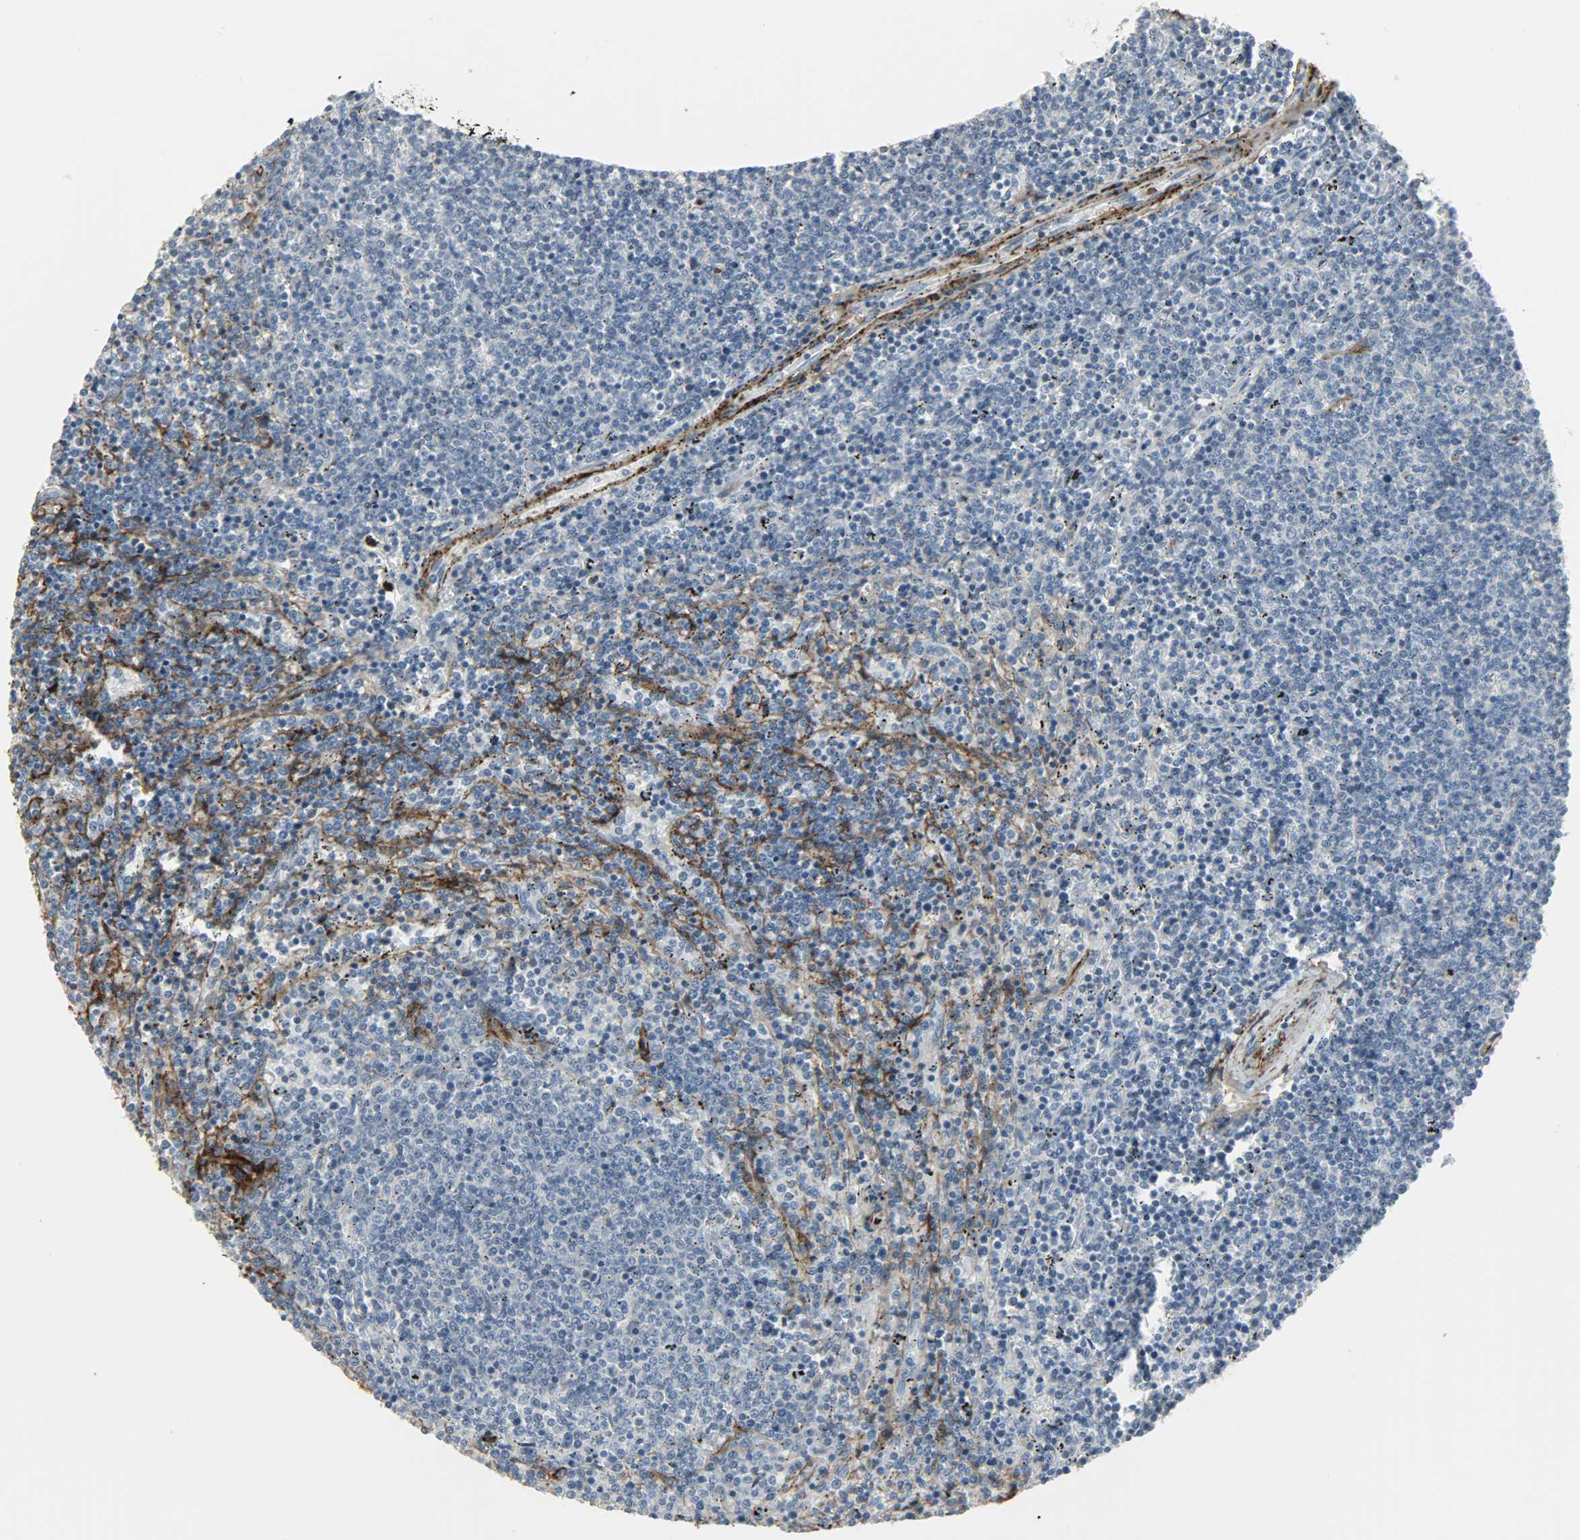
{"staining": {"intensity": "moderate", "quantity": "<25%", "location": "cytoplasmic/membranous"}, "tissue": "lymphoma", "cell_type": "Tumor cells", "image_type": "cancer", "snomed": [{"axis": "morphology", "description": "Malignant lymphoma, non-Hodgkin's type, Low grade"}, {"axis": "topography", "description": "Spleen"}], "caption": "A low amount of moderate cytoplasmic/membranous staining is seen in about <25% of tumor cells in lymphoma tissue. Immunohistochemistry (ihc) stains the protein of interest in brown and the nuclei are stained blue.", "gene": "ENPEP", "patient": {"sex": "female", "age": 50}}